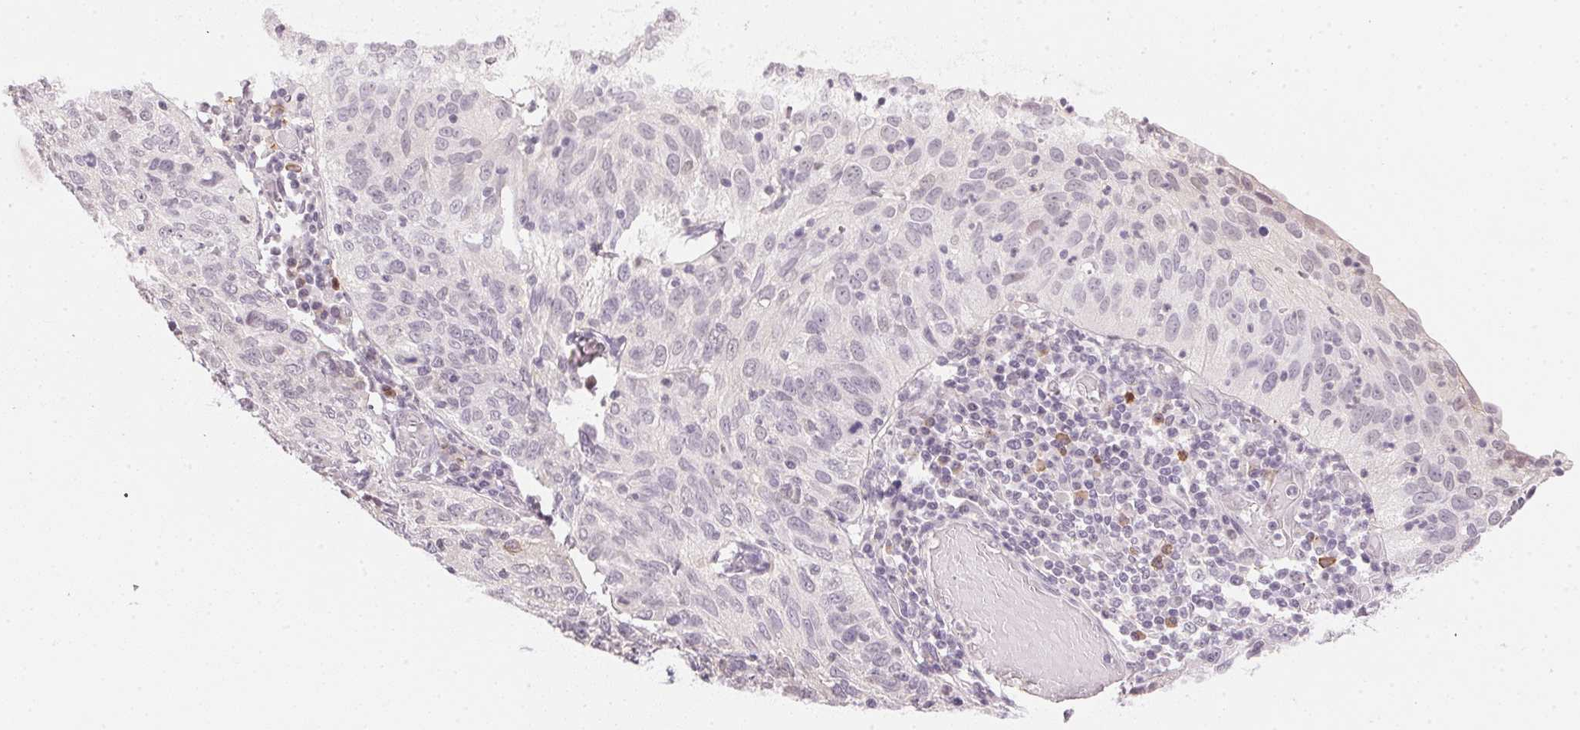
{"staining": {"intensity": "negative", "quantity": "none", "location": "none"}, "tissue": "cervical cancer", "cell_type": "Tumor cells", "image_type": "cancer", "snomed": [{"axis": "morphology", "description": "Squamous cell carcinoma, NOS"}, {"axis": "topography", "description": "Cervix"}], "caption": "Tumor cells show no significant expression in cervical cancer (squamous cell carcinoma).", "gene": "FNDC4", "patient": {"sex": "female", "age": 52}}